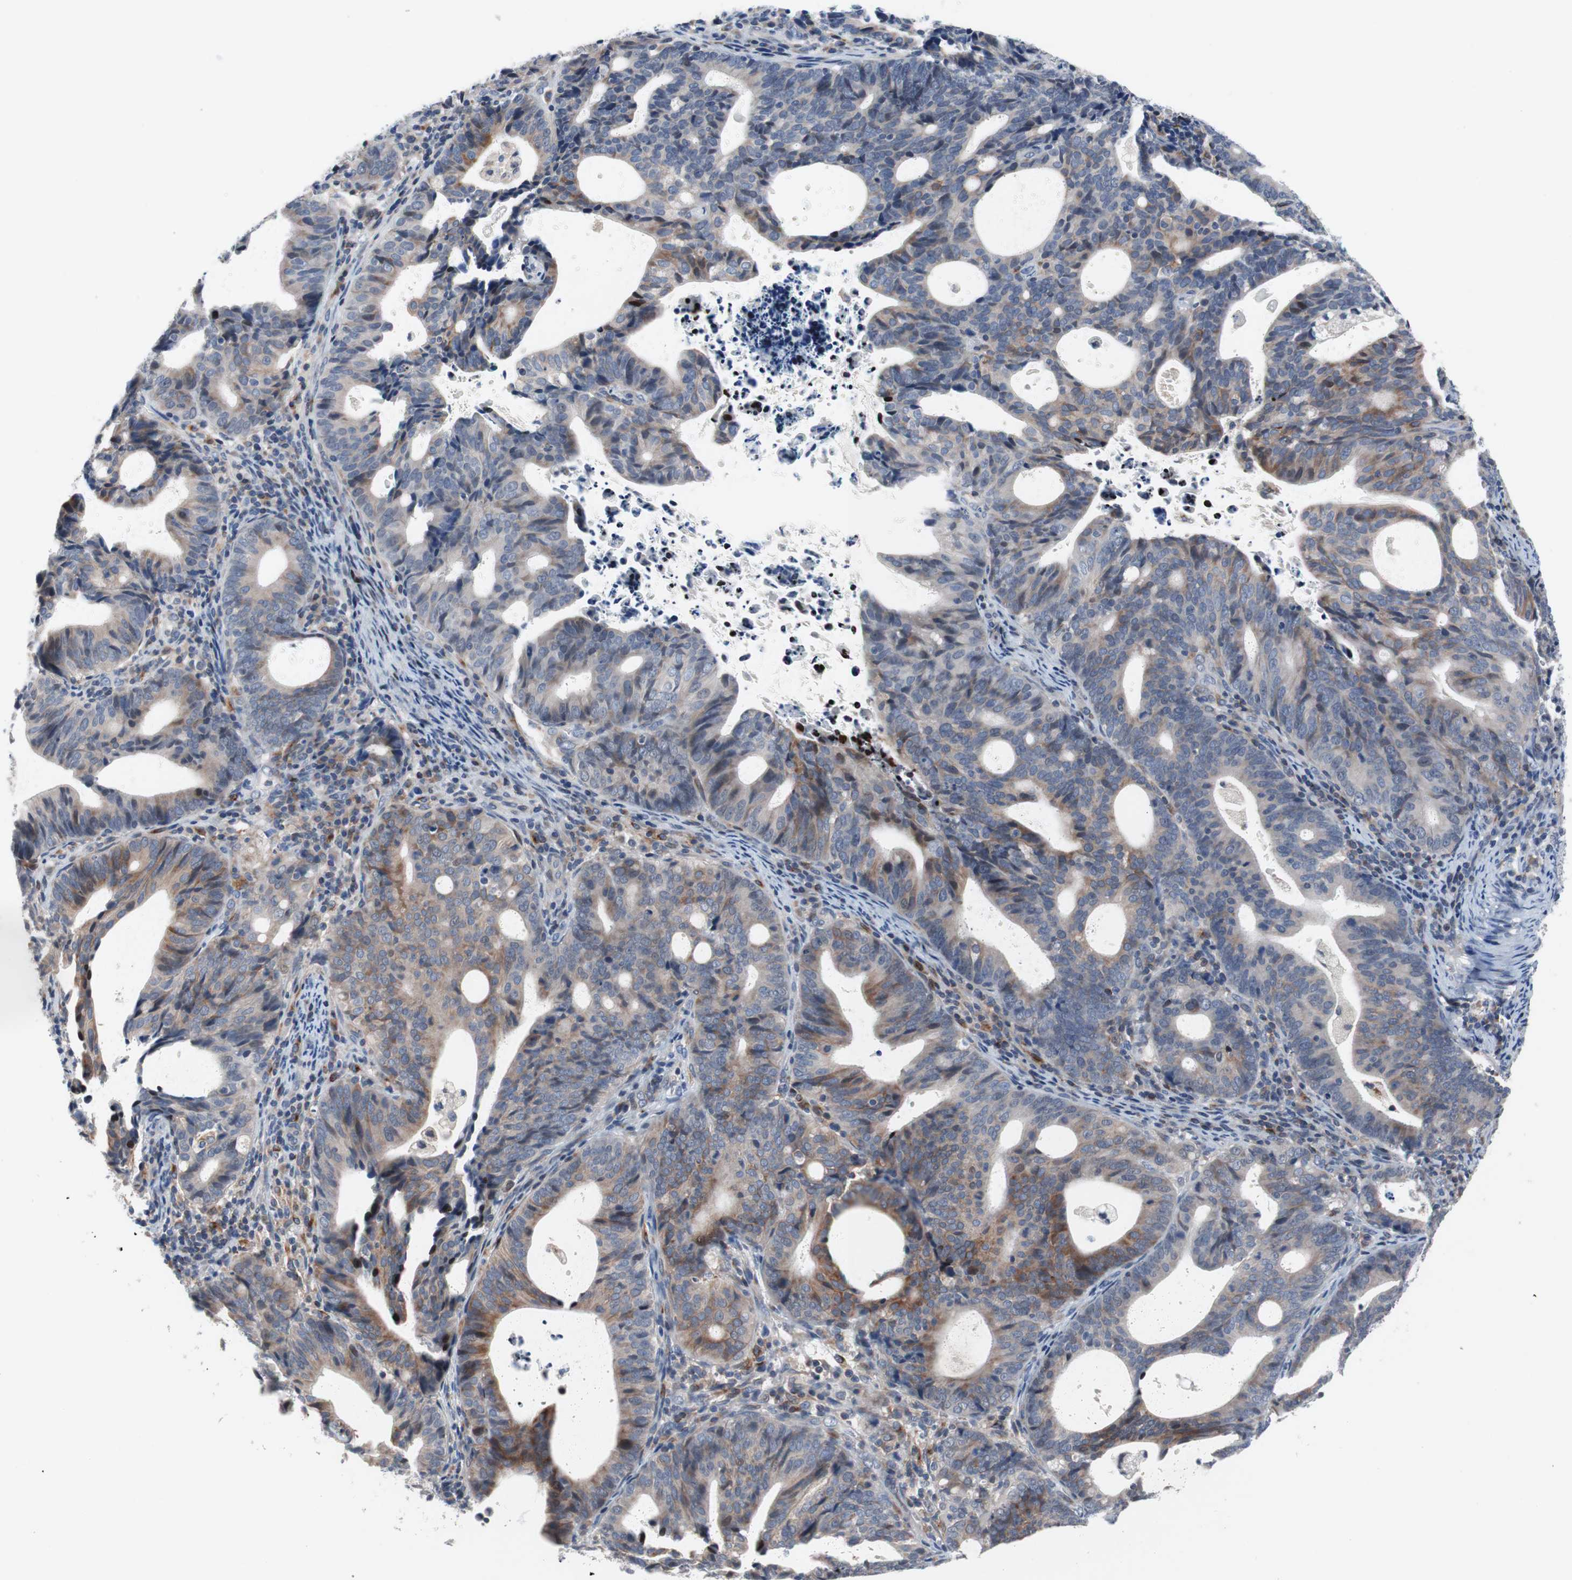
{"staining": {"intensity": "moderate", "quantity": "25%-75%", "location": "cytoplasmic/membranous"}, "tissue": "endometrial cancer", "cell_type": "Tumor cells", "image_type": "cancer", "snomed": [{"axis": "morphology", "description": "Adenocarcinoma, NOS"}, {"axis": "topography", "description": "Uterus"}], "caption": "Immunohistochemistry (DAB (3,3'-diaminobenzidine)) staining of endometrial adenocarcinoma shows moderate cytoplasmic/membranous protein staining in about 25%-75% of tumor cells. Nuclei are stained in blue.", "gene": "MUTYH", "patient": {"sex": "female", "age": 83}}